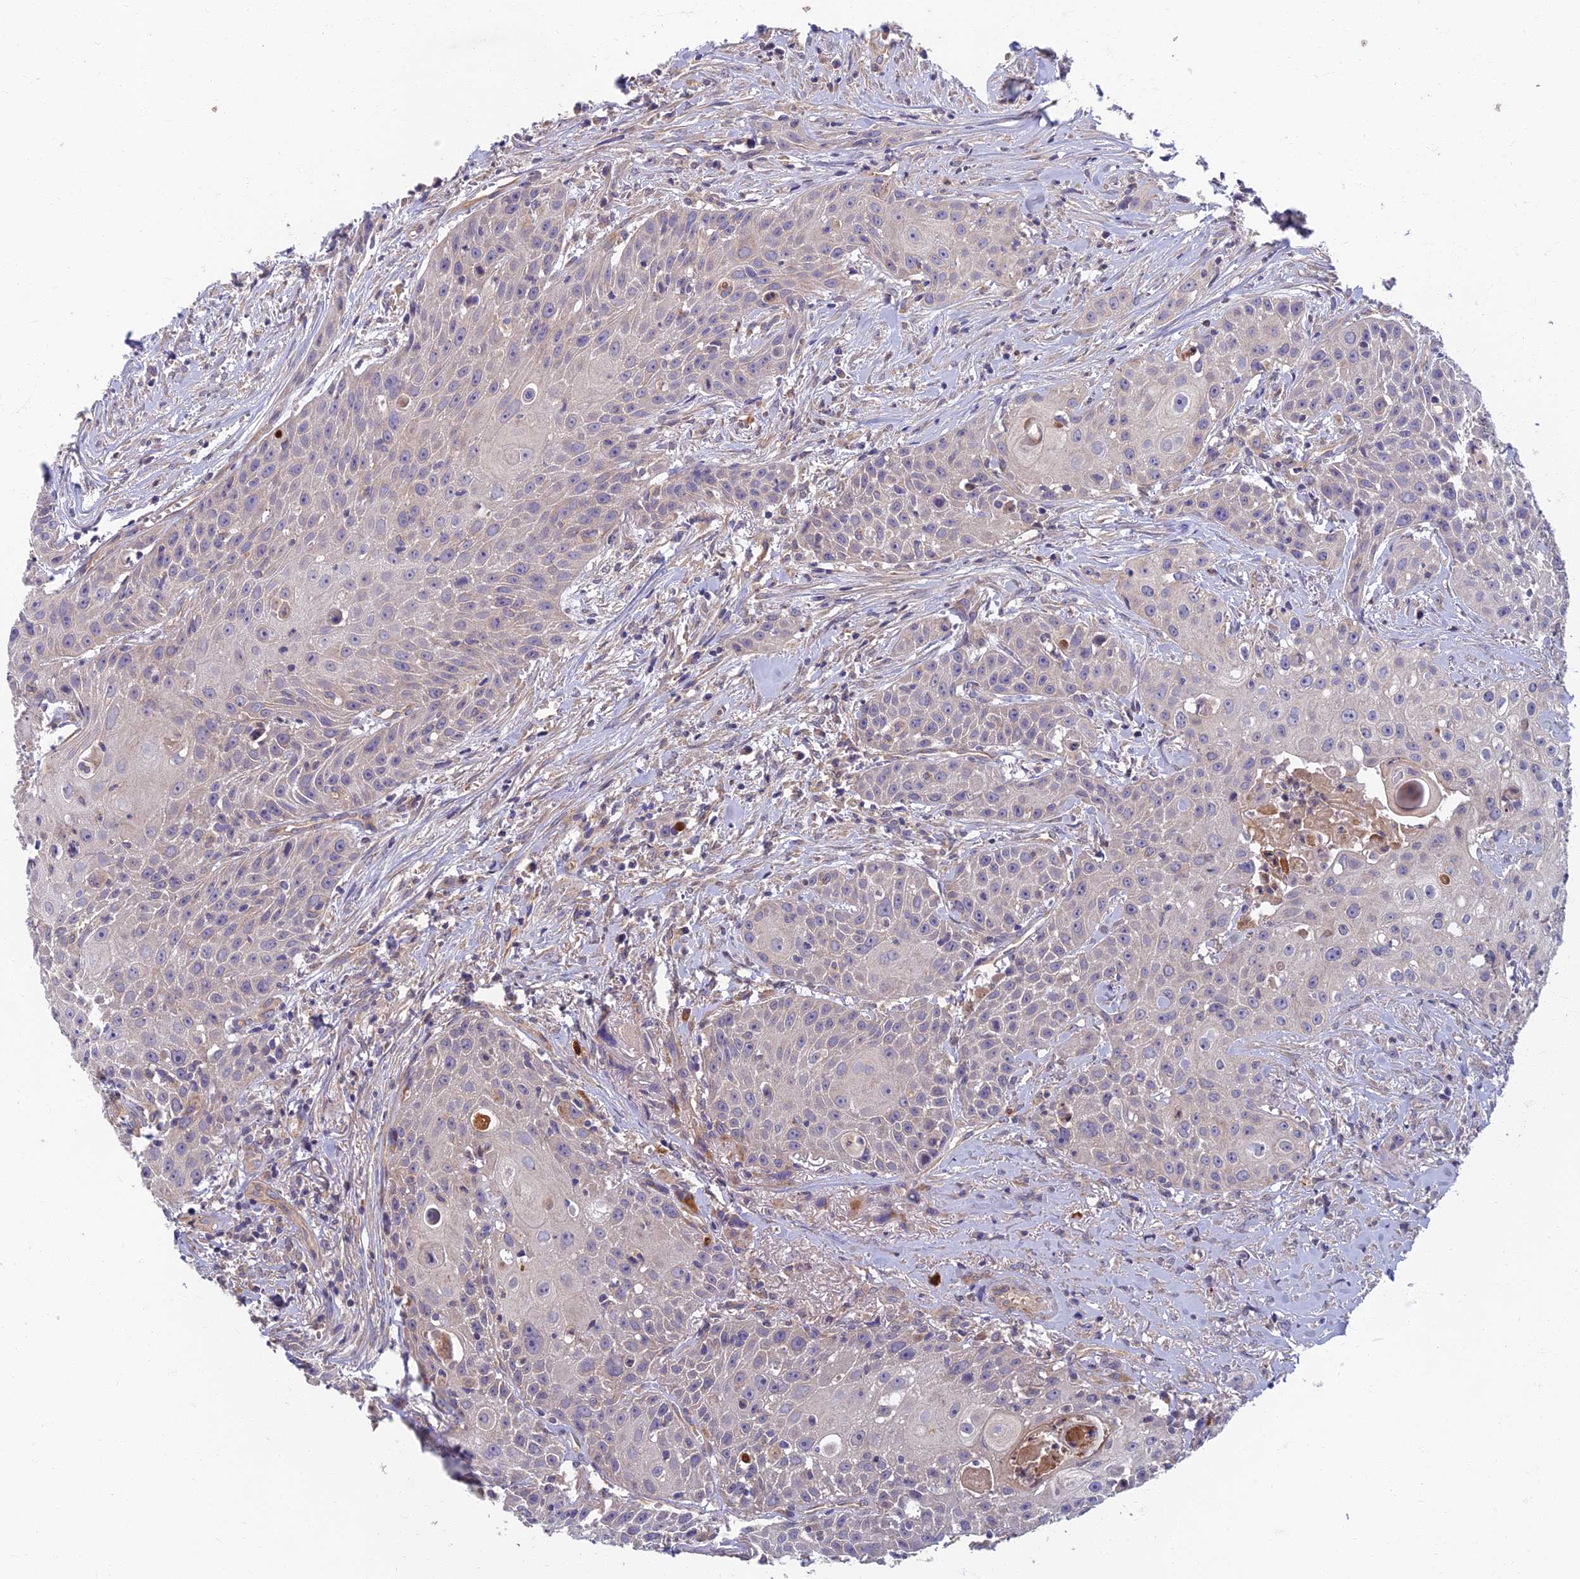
{"staining": {"intensity": "negative", "quantity": "none", "location": "none"}, "tissue": "head and neck cancer", "cell_type": "Tumor cells", "image_type": "cancer", "snomed": [{"axis": "morphology", "description": "Squamous cell carcinoma, NOS"}, {"axis": "topography", "description": "Oral tissue"}, {"axis": "topography", "description": "Head-Neck"}], "caption": "There is no significant positivity in tumor cells of head and neck squamous cell carcinoma.", "gene": "SOGA1", "patient": {"sex": "female", "age": 82}}